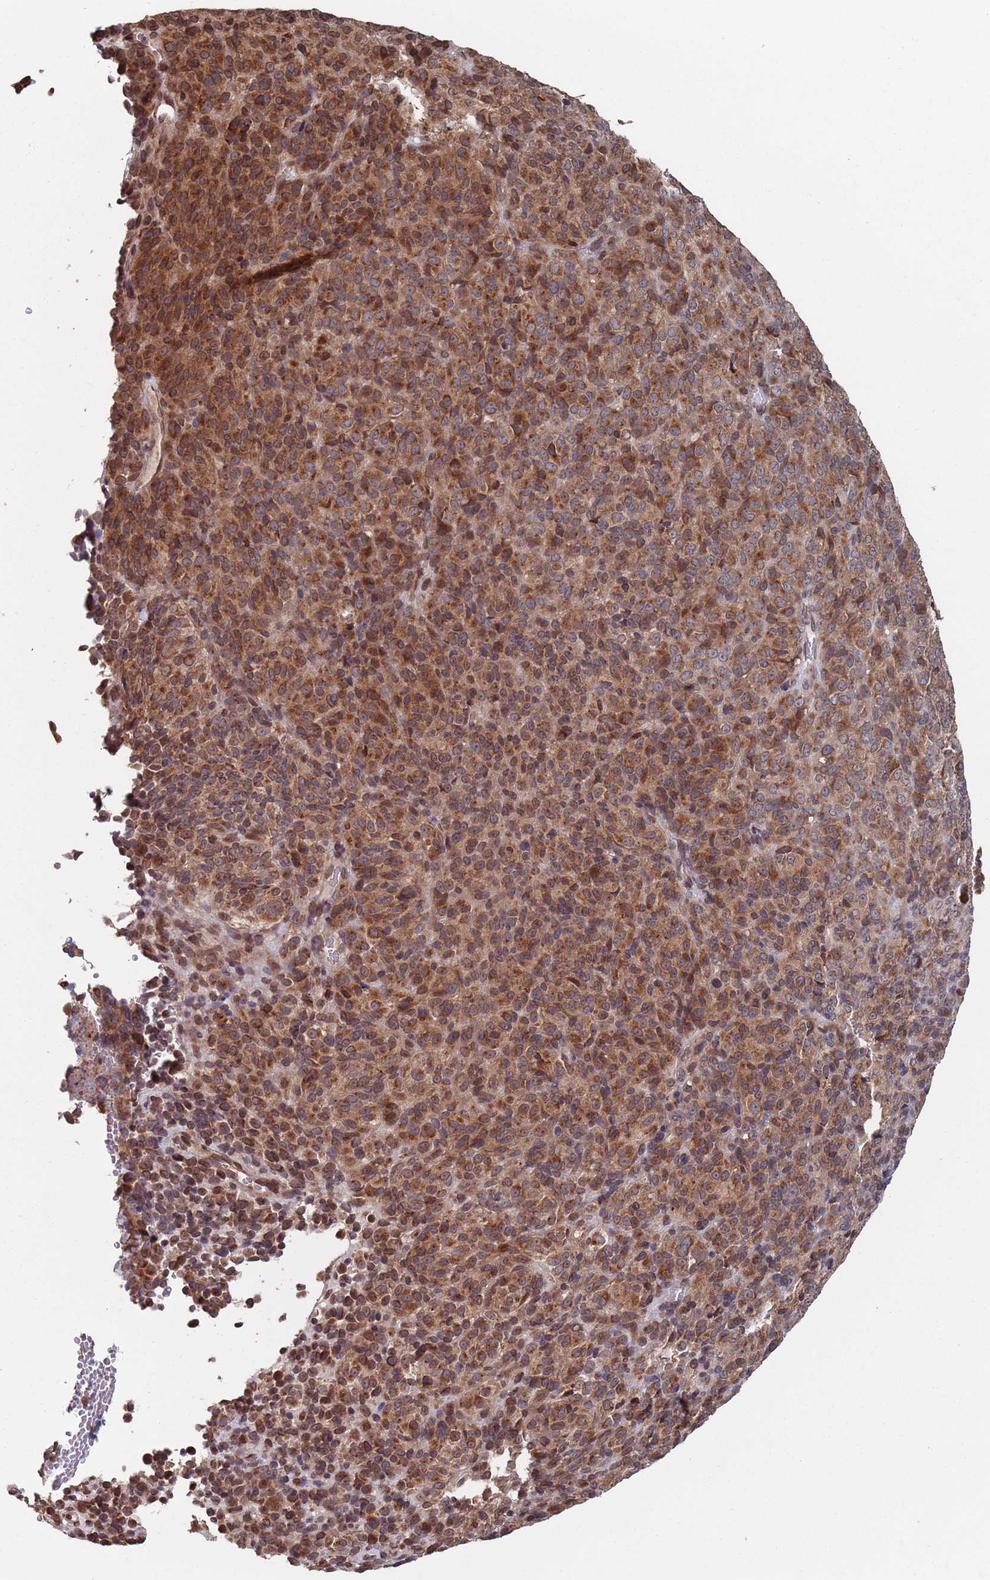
{"staining": {"intensity": "moderate", "quantity": ">75%", "location": "cytoplasmic/membranous"}, "tissue": "melanoma", "cell_type": "Tumor cells", "image_type": "cancer", "snomed": [{"axis": "morphology", "description": "Malignant melanoma, Metastatic site"}, {"axis": "topography", "description": "Brain"}], "caption": "Brown immunohistochemical staining in human melanoma demonstrates moderate cytoplasmic/membranous positivity in approximately >75% of tumor cells.", "gene": "SDHAF3", "patient": {"sex": "female", "age": 56}}